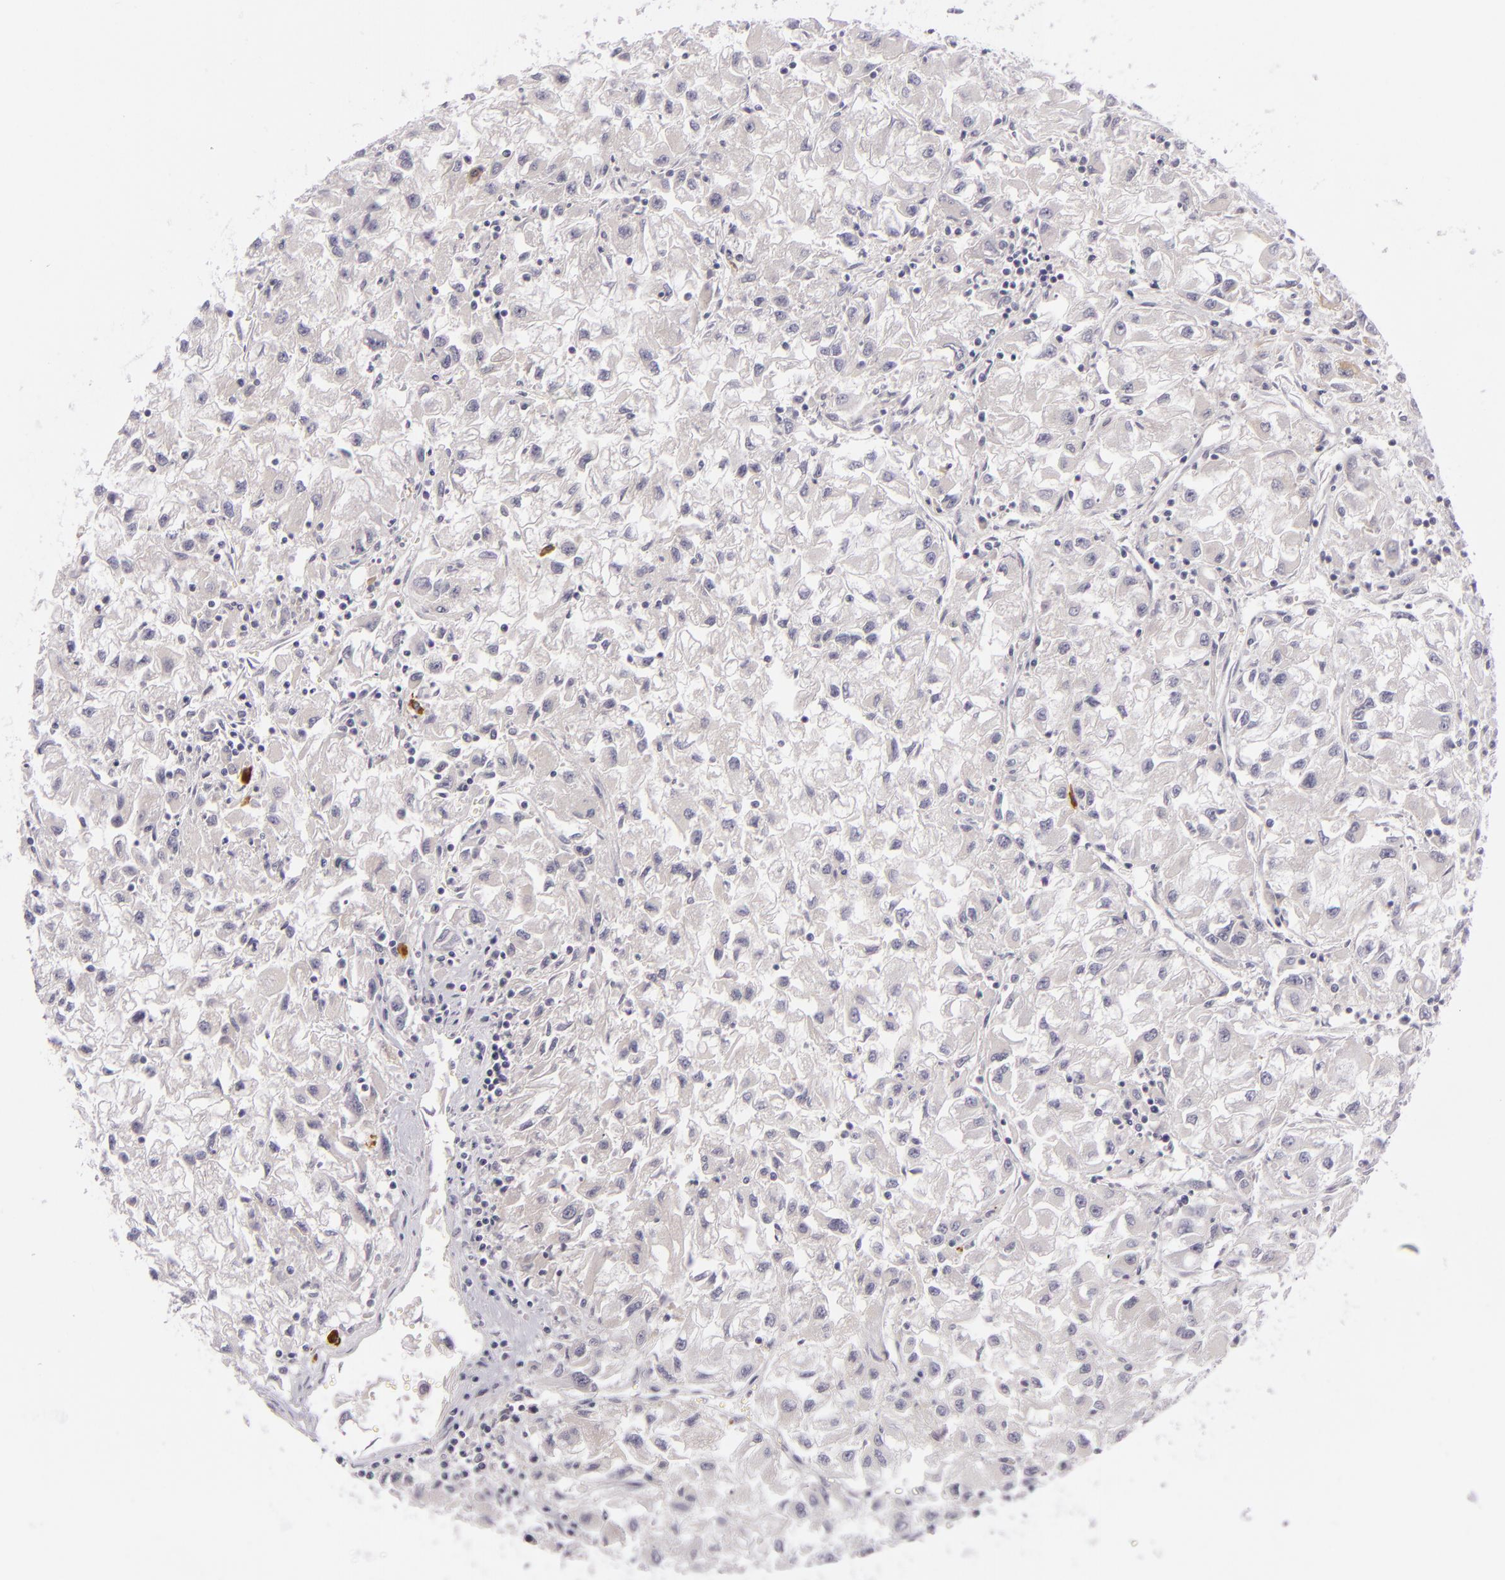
{"staining": {"intensity": "negative", "quantity": "none", "location": "none"}, "tissue": "renal cancer", "cell_type": "Tumor cells", "image_type": "cancer", "snomed": [{"axis": "morphology", "description": "Adenocarcinoma, NOS"}, {"axis": "topography", "description": "Kidney"}], "caption": "Human adenocarcinoma (renal) stained for a protein using immunohistochemistry (IHC) displays no expression in tumor cells.", "gene": "DAG1", "patient": {"sex": "male", "age": 59}}